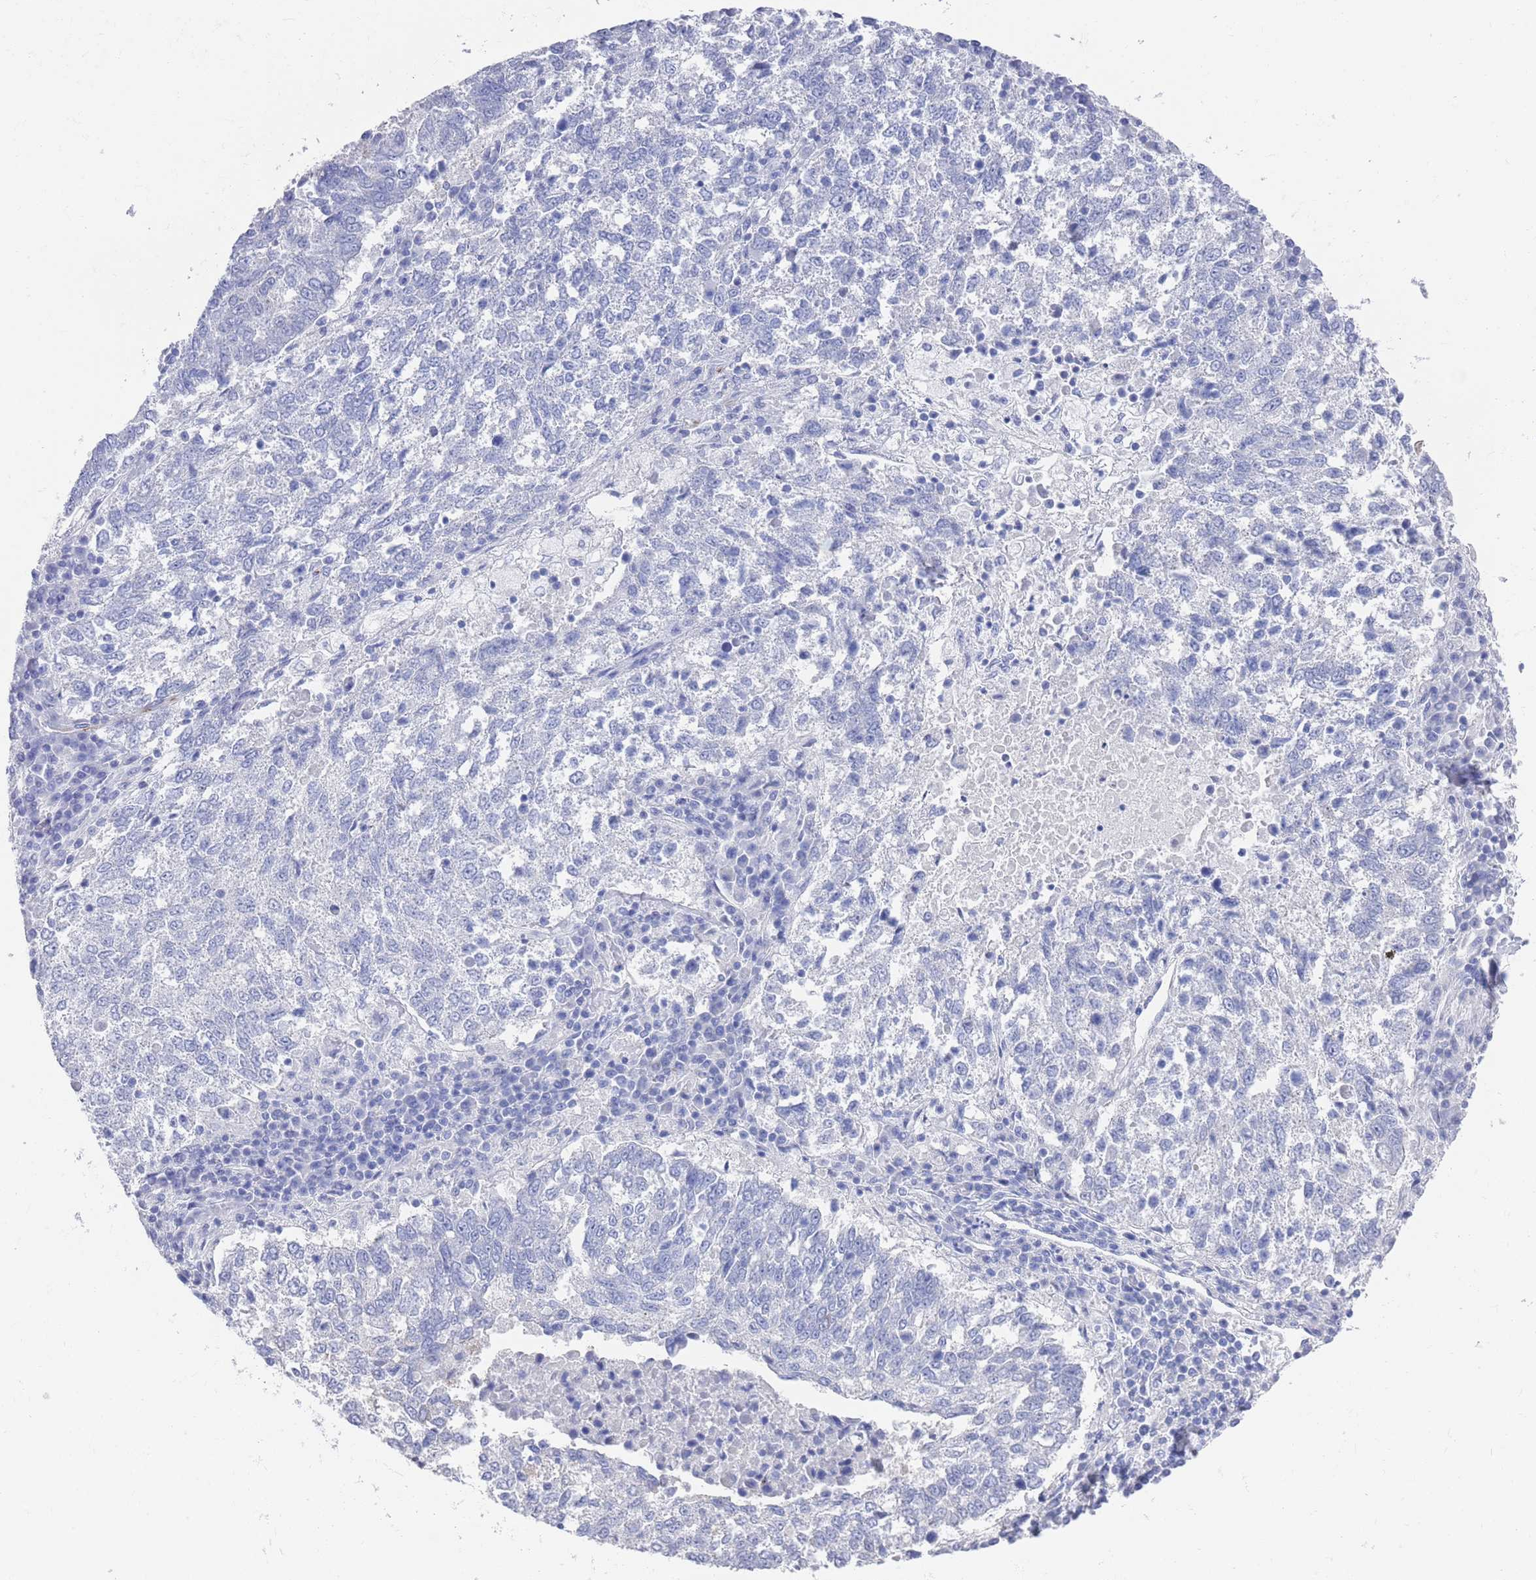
{"staining": {"intensity": "negative", "quantity": "none", "location": "none"}, "tissue": "lung cancer", "cell_type": "Tumor cells", "image_type": "cancer", "snomed": [{"axis": "morphology", "description": "Squamous cell carcinoma, NOS"}, {"axis": "topography", "description": "Lung"}], "caption": "This is a image of immunohistochemistry staining of squamous cell carcinoma (lung), which shows no staining in tumor cells.", "gene": "MTMR2", "patient": {"sex": "male", "age": 73}}